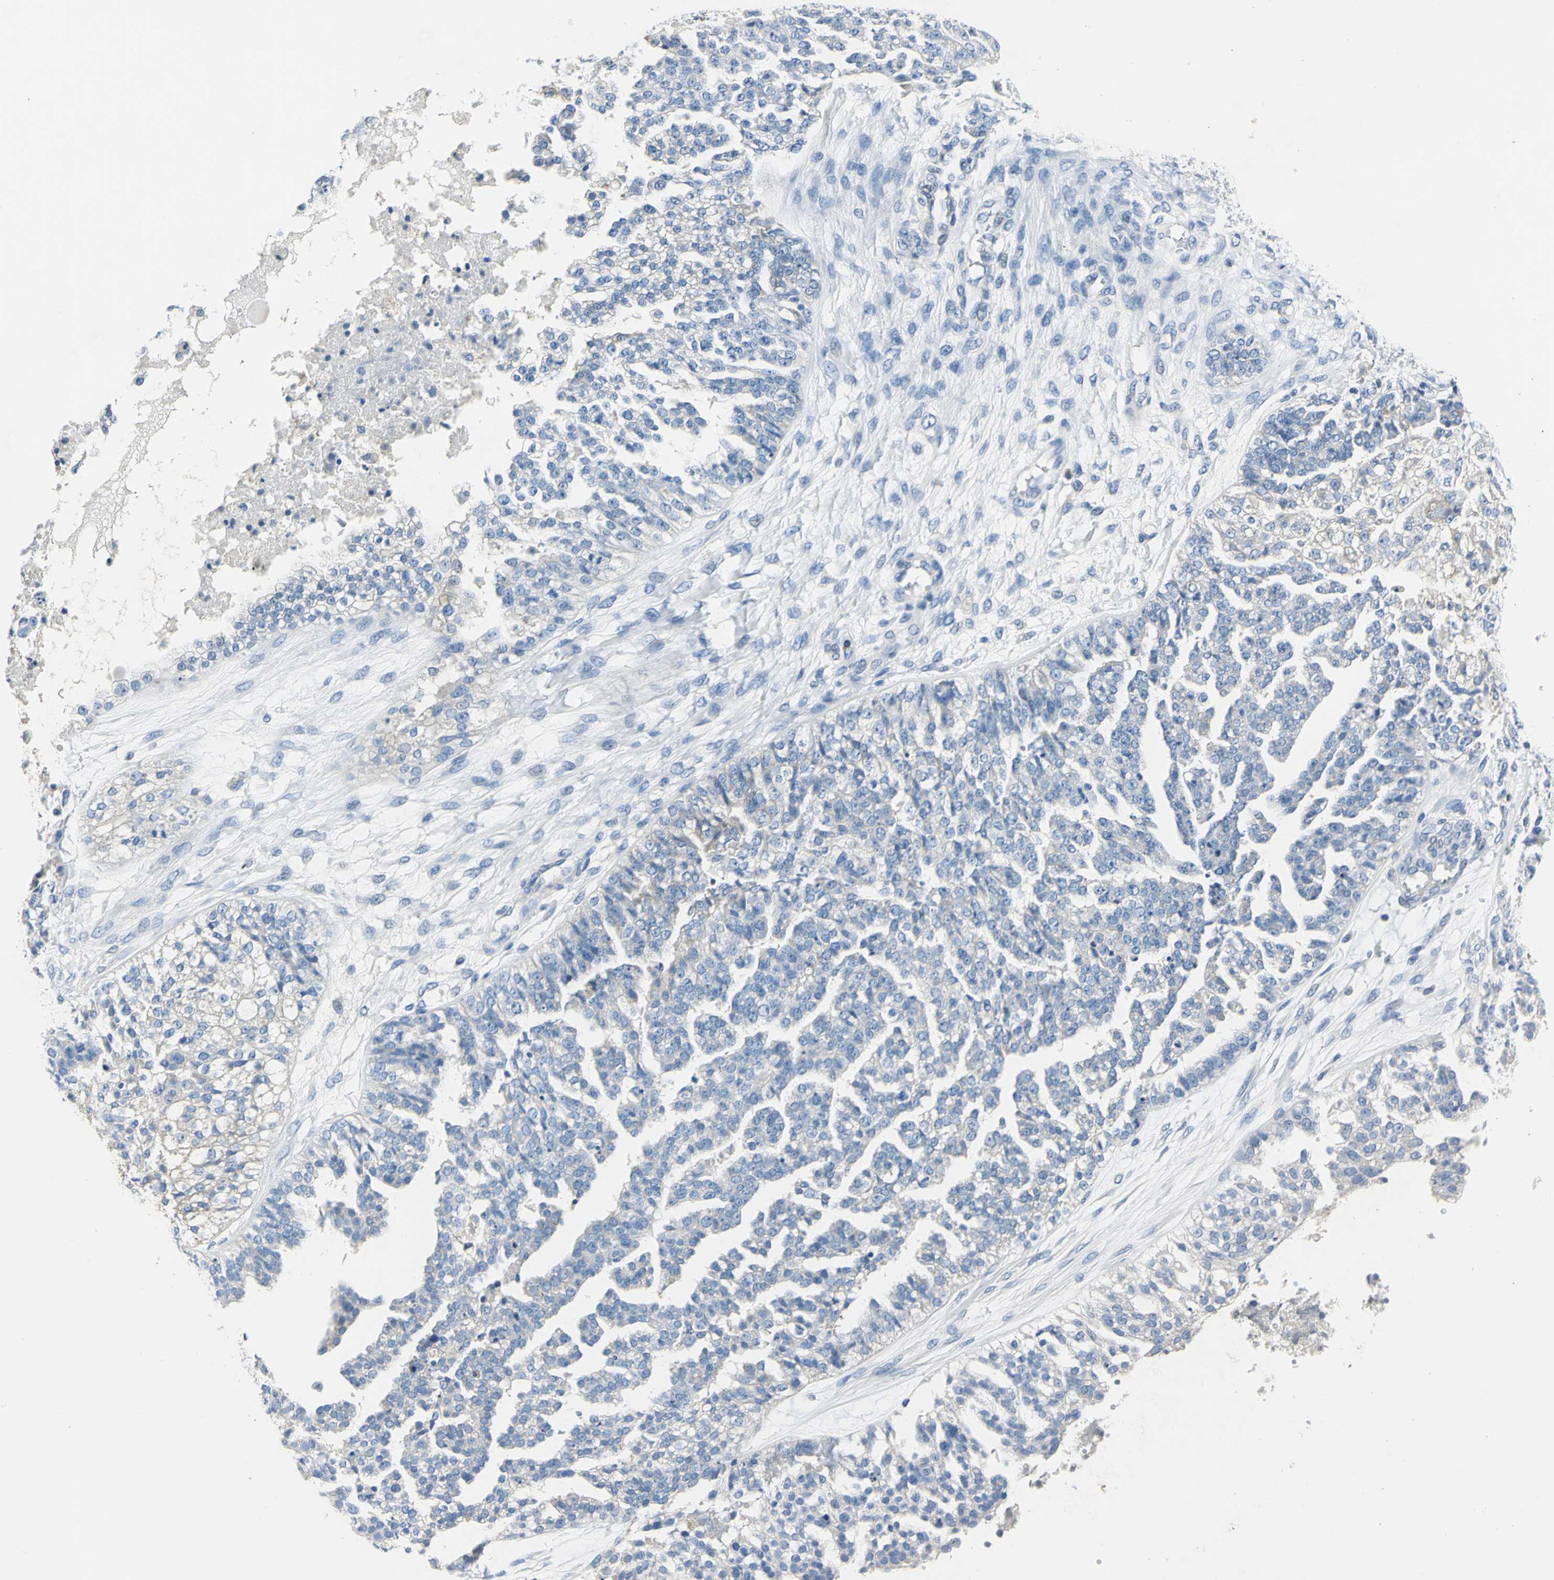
{"staining": {"intensity": "negative", "quantity": "none", "location": "none"}, "tissue": "ovarian cancer", "cell_type": "Tumor cells", "image_type": "cancer", "snomed": [{"axis": "morphology", "description": "Carcinoma, NOS"}, {"axis": "topography", "description": "Soft tissue"}, {"axis": "topography", "description": "Ovary"}], "caption": "High power microscopy photomicrograph of an immunohistochemistry (IHC) image of carcinoma (ovarian), revealing no significant expression in tumor cells.", "gene": "SEPTIN6", "patient": {"sex": "female", "age": 54}}